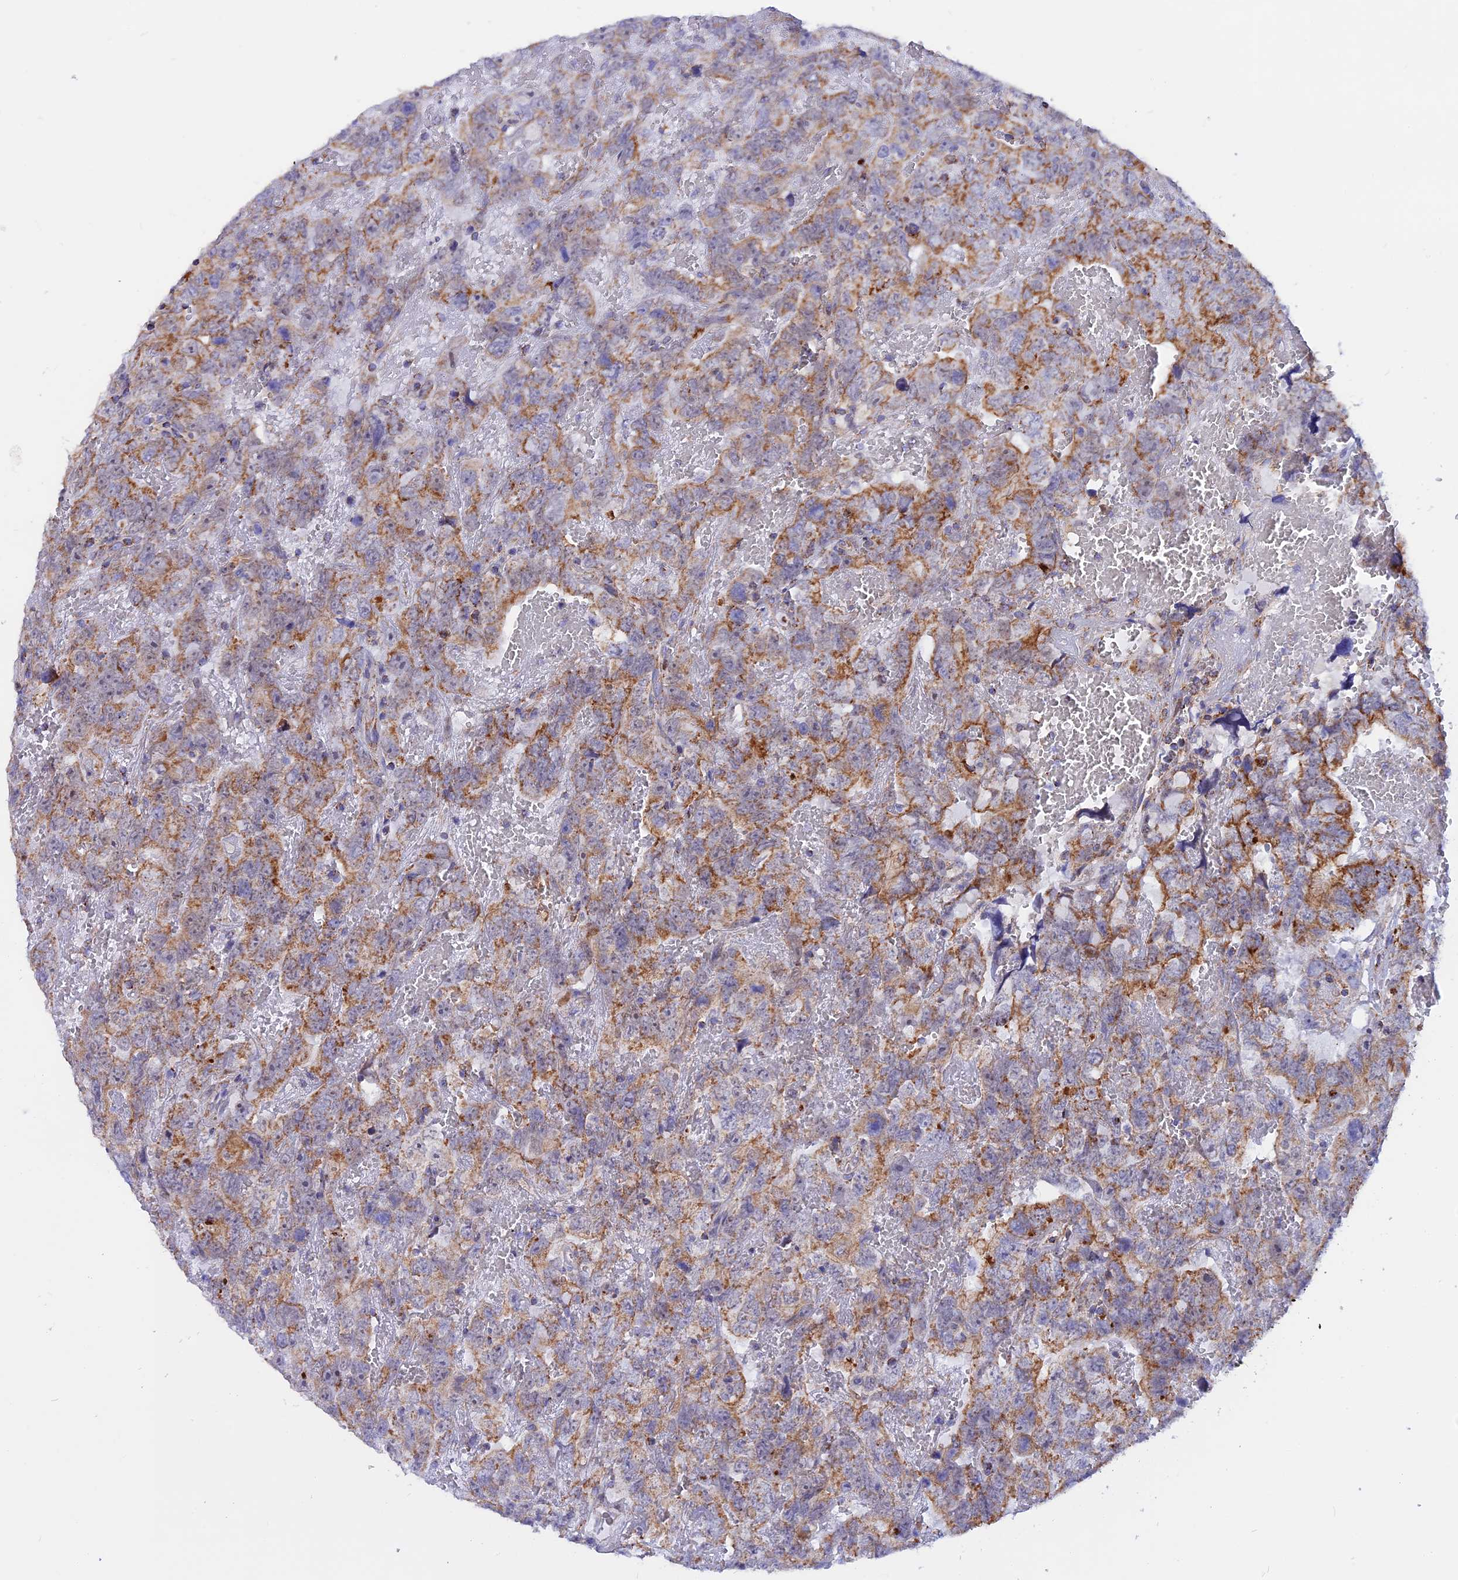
{"staining": {"intensity": "moderate", "quantity": "25%-75%", "location": "cytoplasmic/membranous"}, "tissue": "testis cancer", "cell_type": "Tumor cells", "image_type": "cancer", "snomed": [{"axis": "morphology", "description": "Carcinoma, Embryonal, NOS"}, {"axis": "topography", "description": "Testis"}], "caption": "Moderate cytoplasmic/membranous staining is present in approximately 25%-75% of tumor cells in testis embryonal carcinoma.", "gene": "GCDH", "patient": {"sex": "male", "age": 45}}